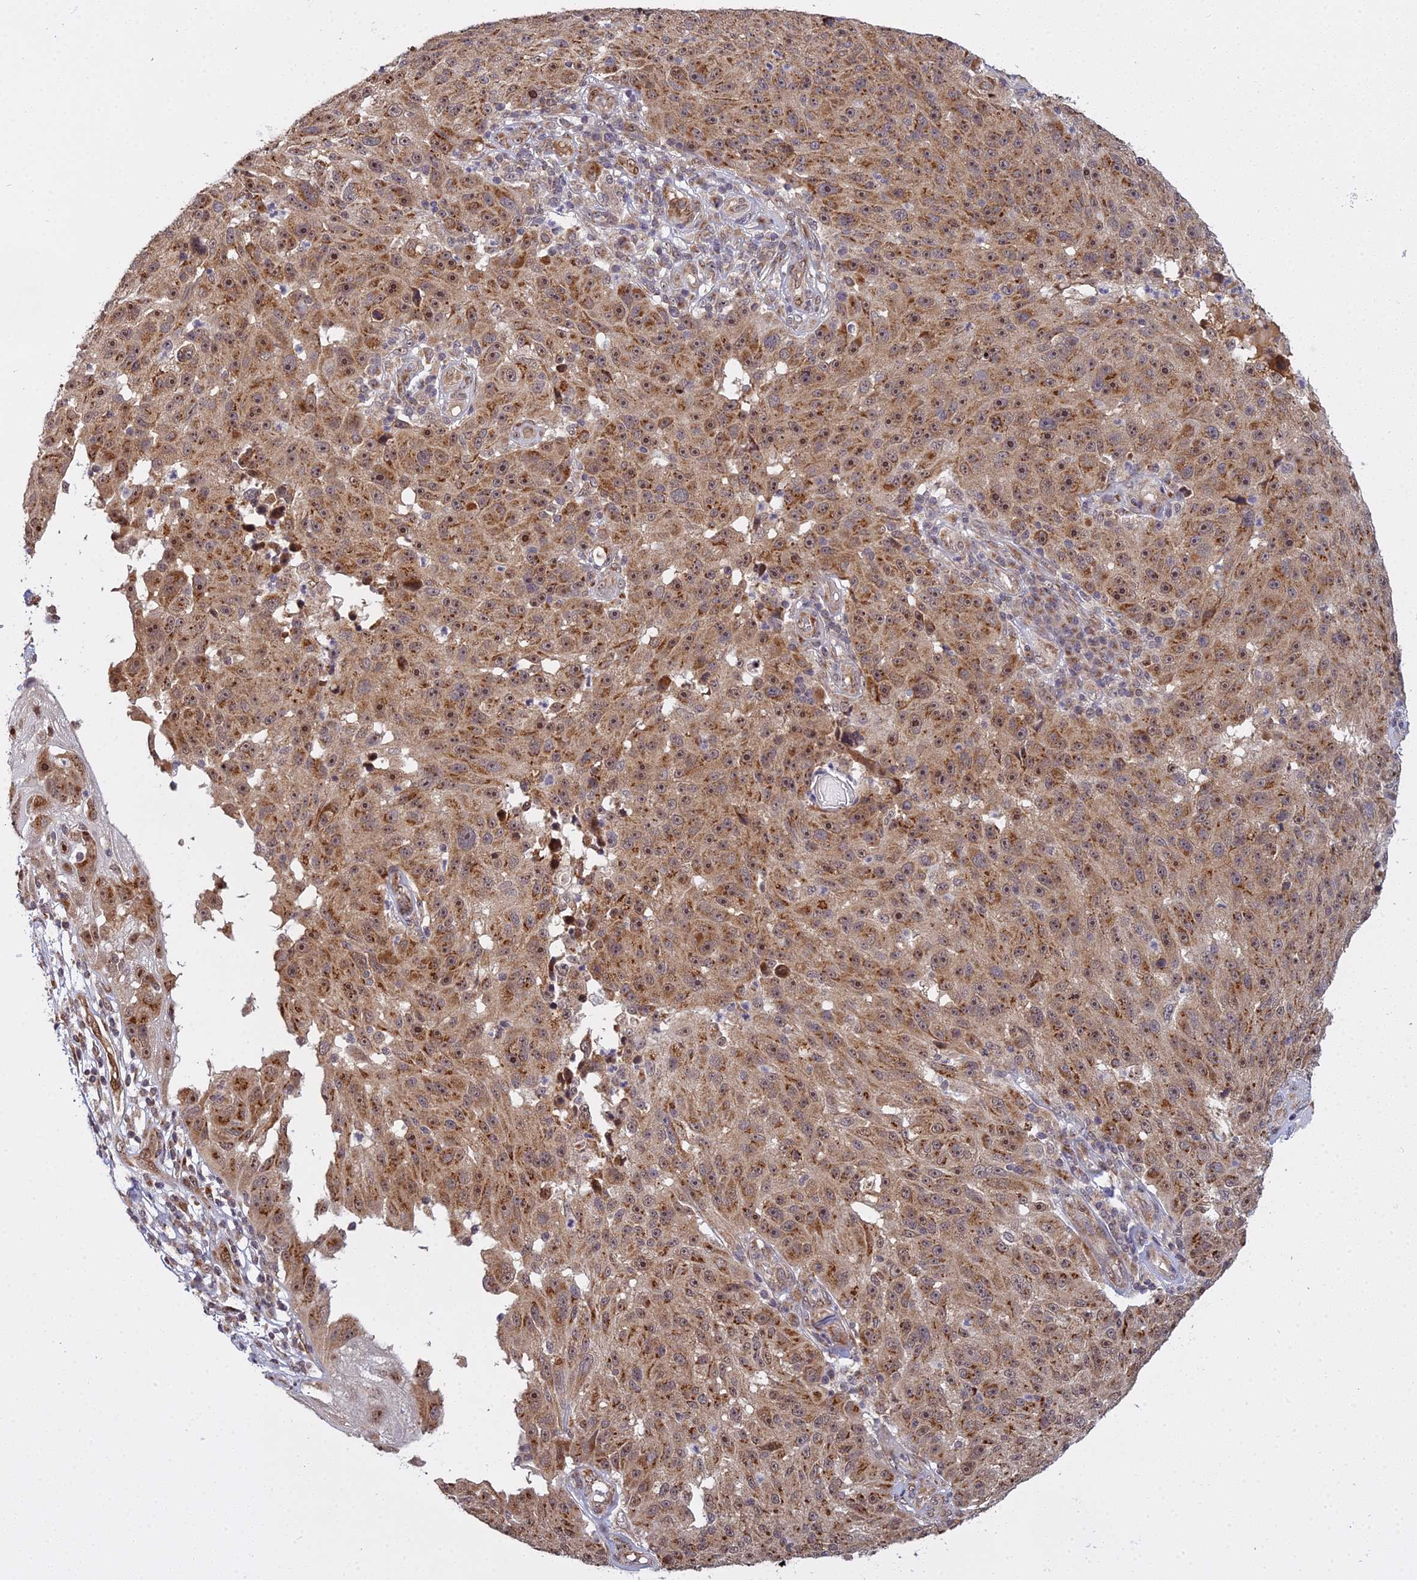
{"staining": {"intensity": "moderate", "quantity": ">75%", "location": "cytoplasmic/membranous,nuclear"}, "tissue": "melanoma", "cell_type": "Tumor cells", "image_type": "cancer", "snomed": [{"axis": "morphology", "description": "Malignant melanoma, NOS"}, {"axis": "topography", "description": "Skin"}], "caption": "Human malignant melanoma stained for a protein (brown) reveals moderate cytoplasmic/membranous and nuclear positive positivity in about >75% of tumor cells.", "gene": "MEOX1", "patient": {"sex": "male", "age": 53}}